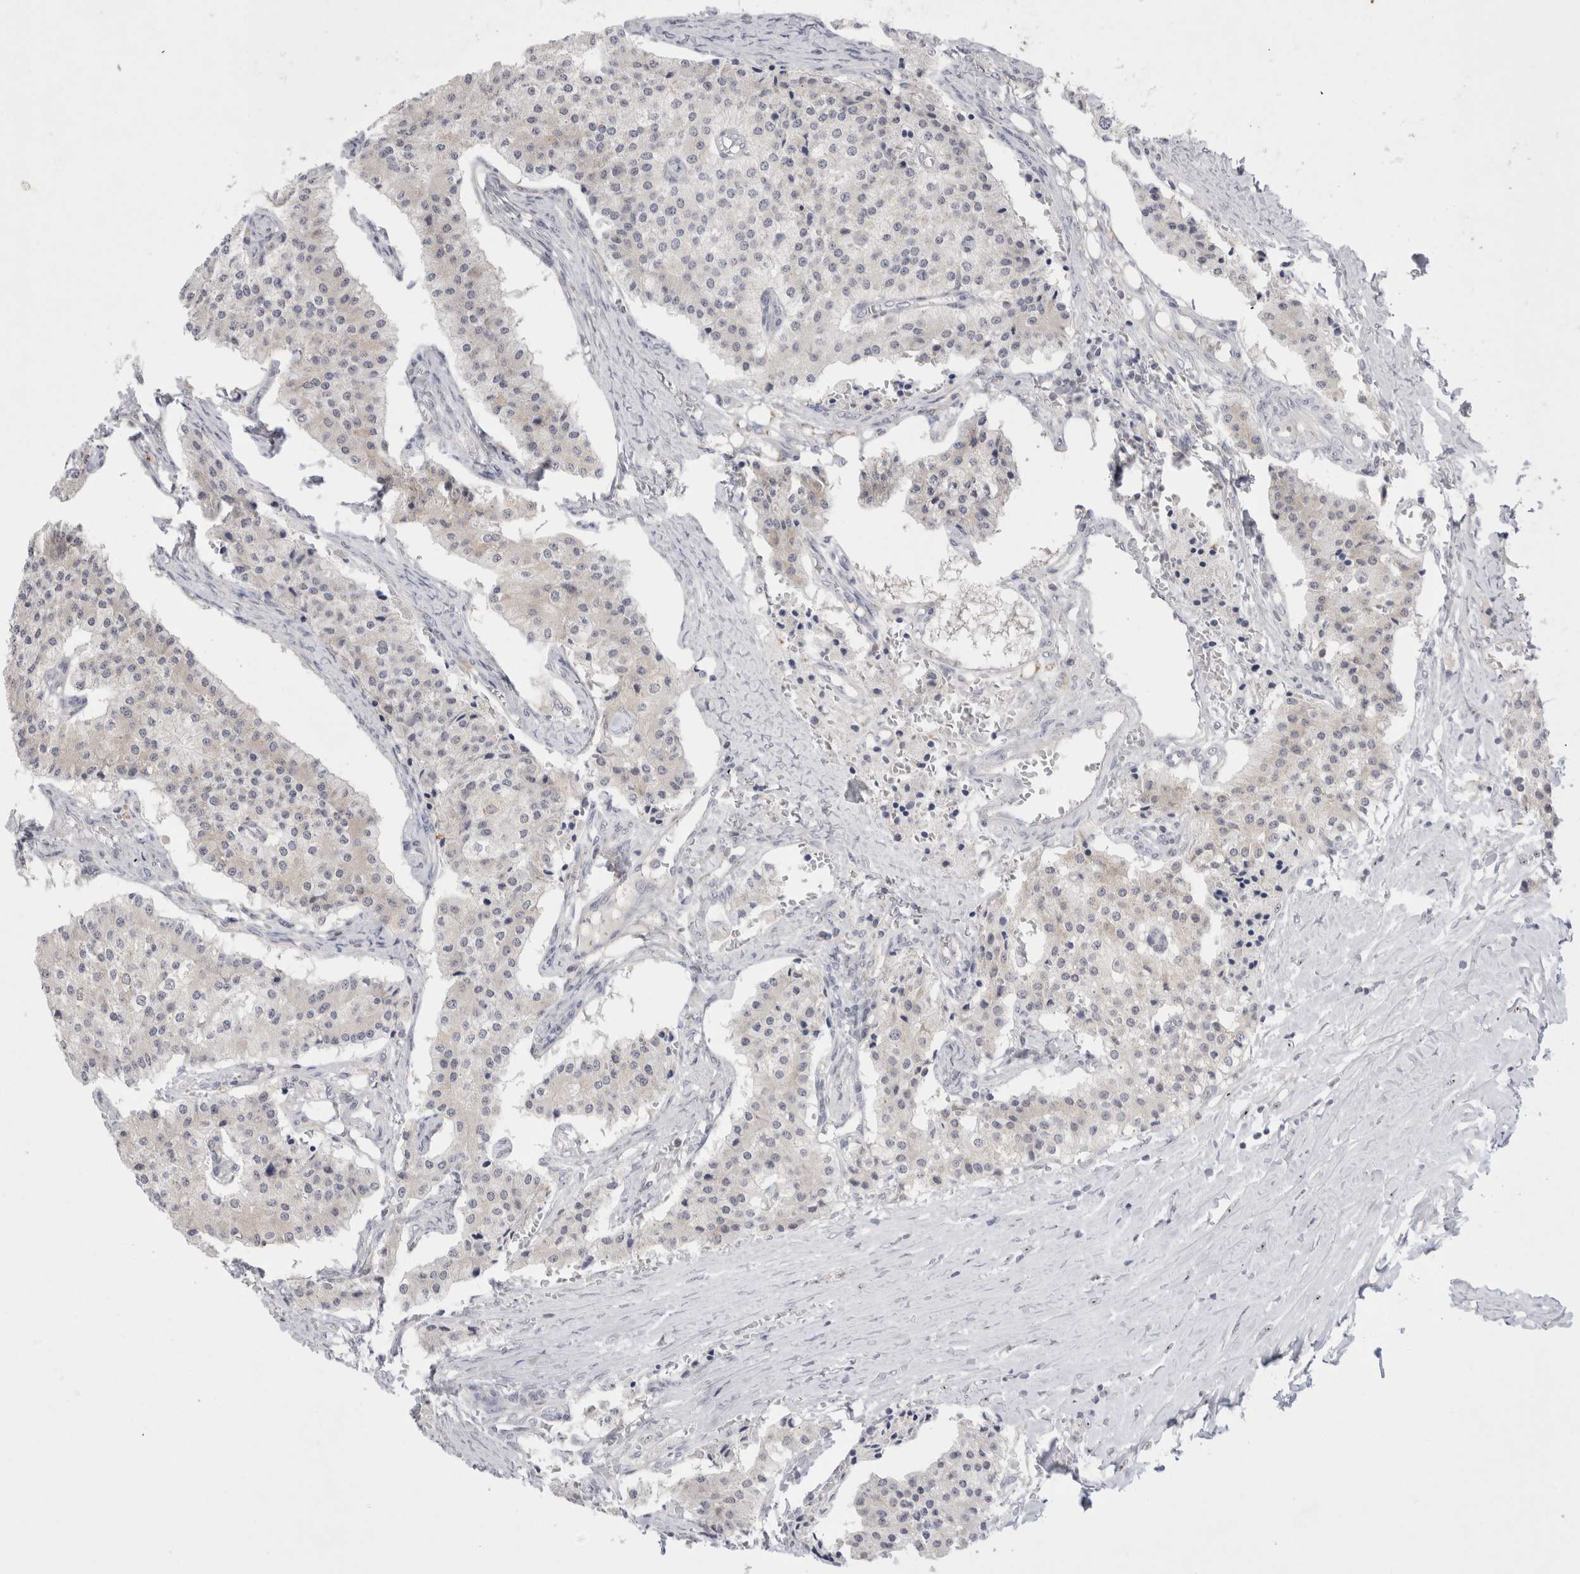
{"staining": {"intensity": "negative", "quantity": "none", "location": "none"}, "tissue": "carcinoid", "cell_type": "Tumor cells", "image_type": "cancer", "snomed": [{"axis": "morphology", "description": "Carcinoid, malignant, NOS"}, {"axis": "topography", "description": "Colon"}], "caption": "This is a histopathology image of IHC staining of malignant carcinoid, which shows no staining in tumor cells.", "gene": "CERS5", "patient": {"sex": "female", "age": 52}}